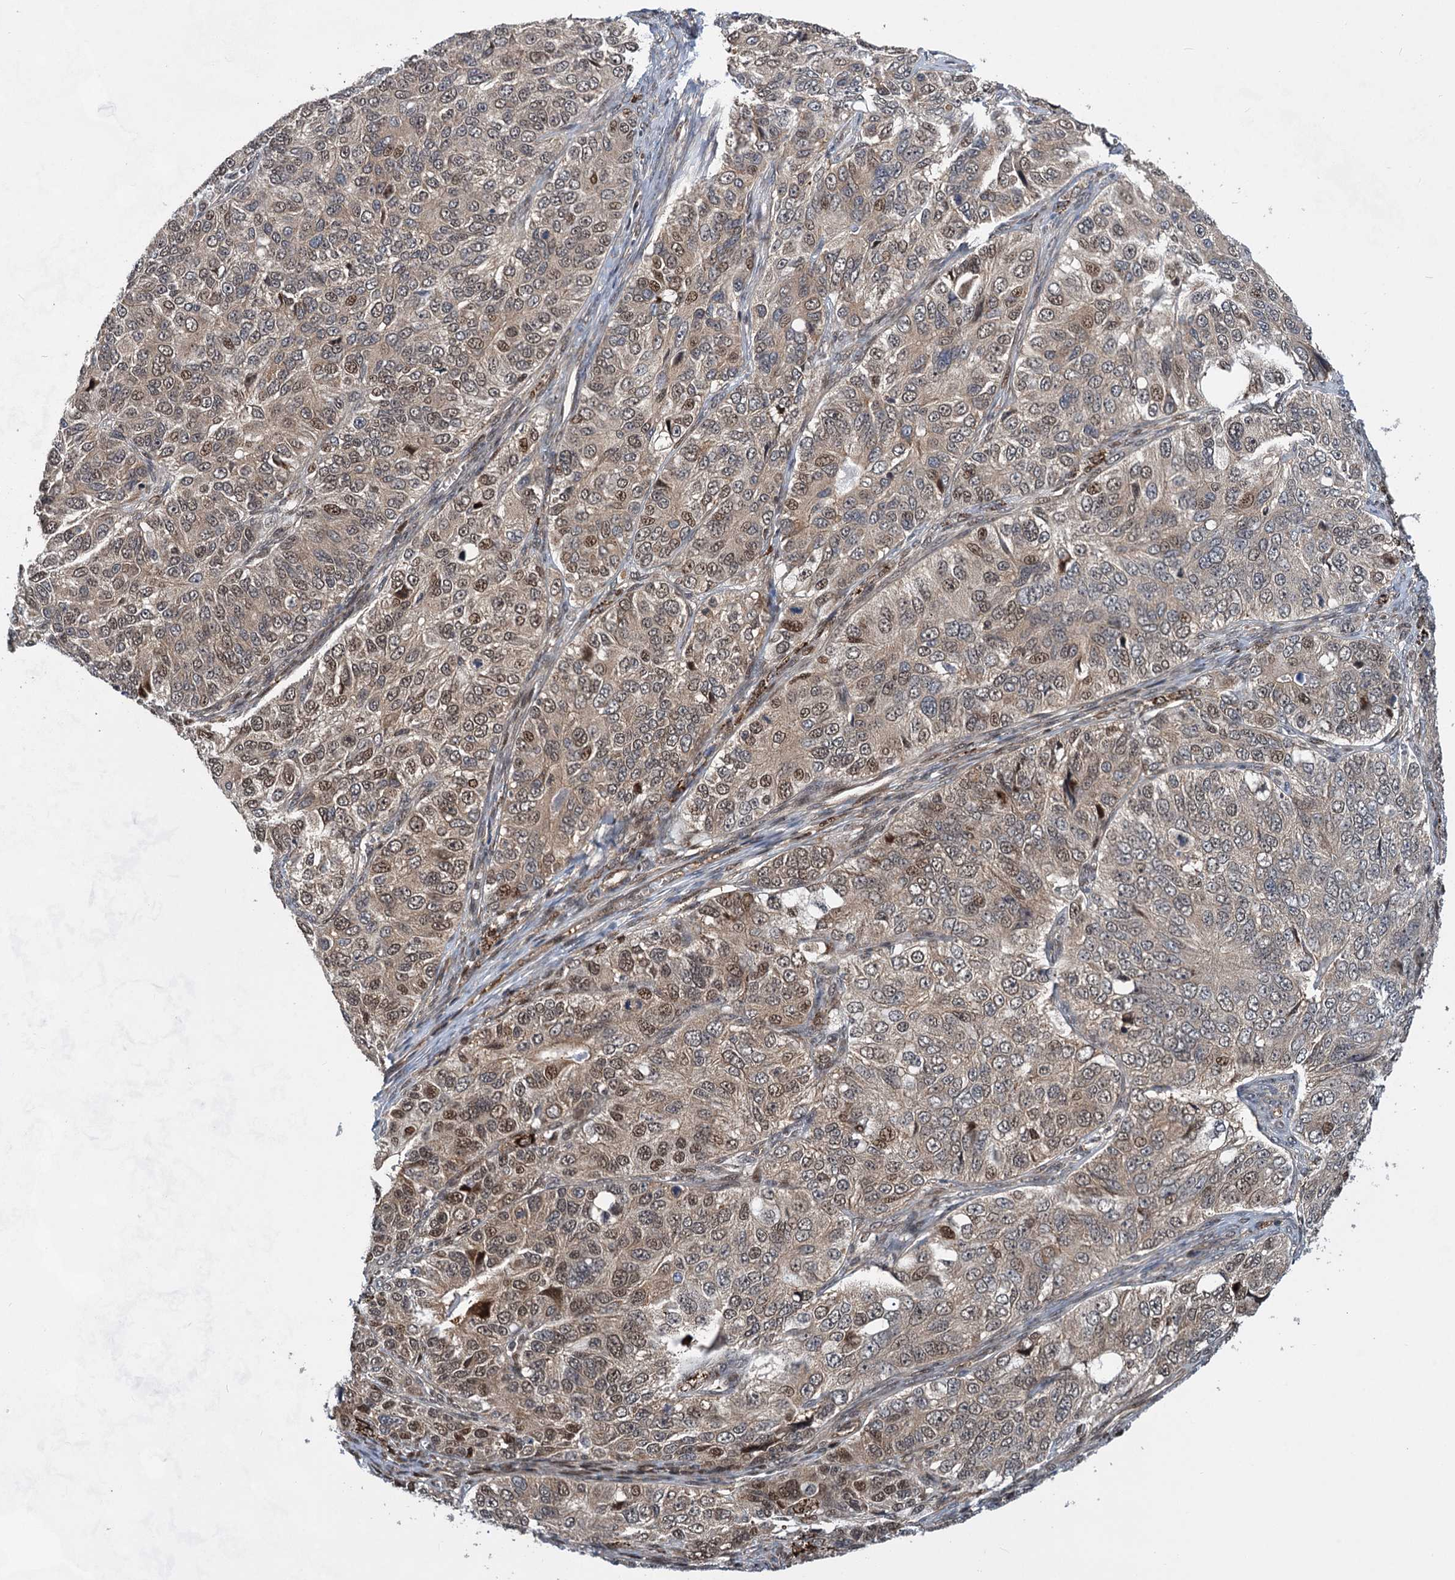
{"staining": {"intensity": "moderate", "quantity": "25%-75%", "location": "cytoplasmic/membranous,nuclear"}, "tissue": "ovarian cancer", "cell_type": "Tumor cells", "image_type": "cancer", "snomed": [{"axis": "morphology", "description": "Carcinoma, endometroid"}, {"axis": "topography", "description": "Ovary"}], "caption": "The micrograph shows a brown stain indicating the presence of a protein in the cytoplasmic/membranous and nuclear of tumor cells in endometroid carcinoma (ovarian). (Brightfield microscopy of DAB IHC at high magnification).", "gene": "GPBP1", "patient": {"sex": "female", "age": 51}}